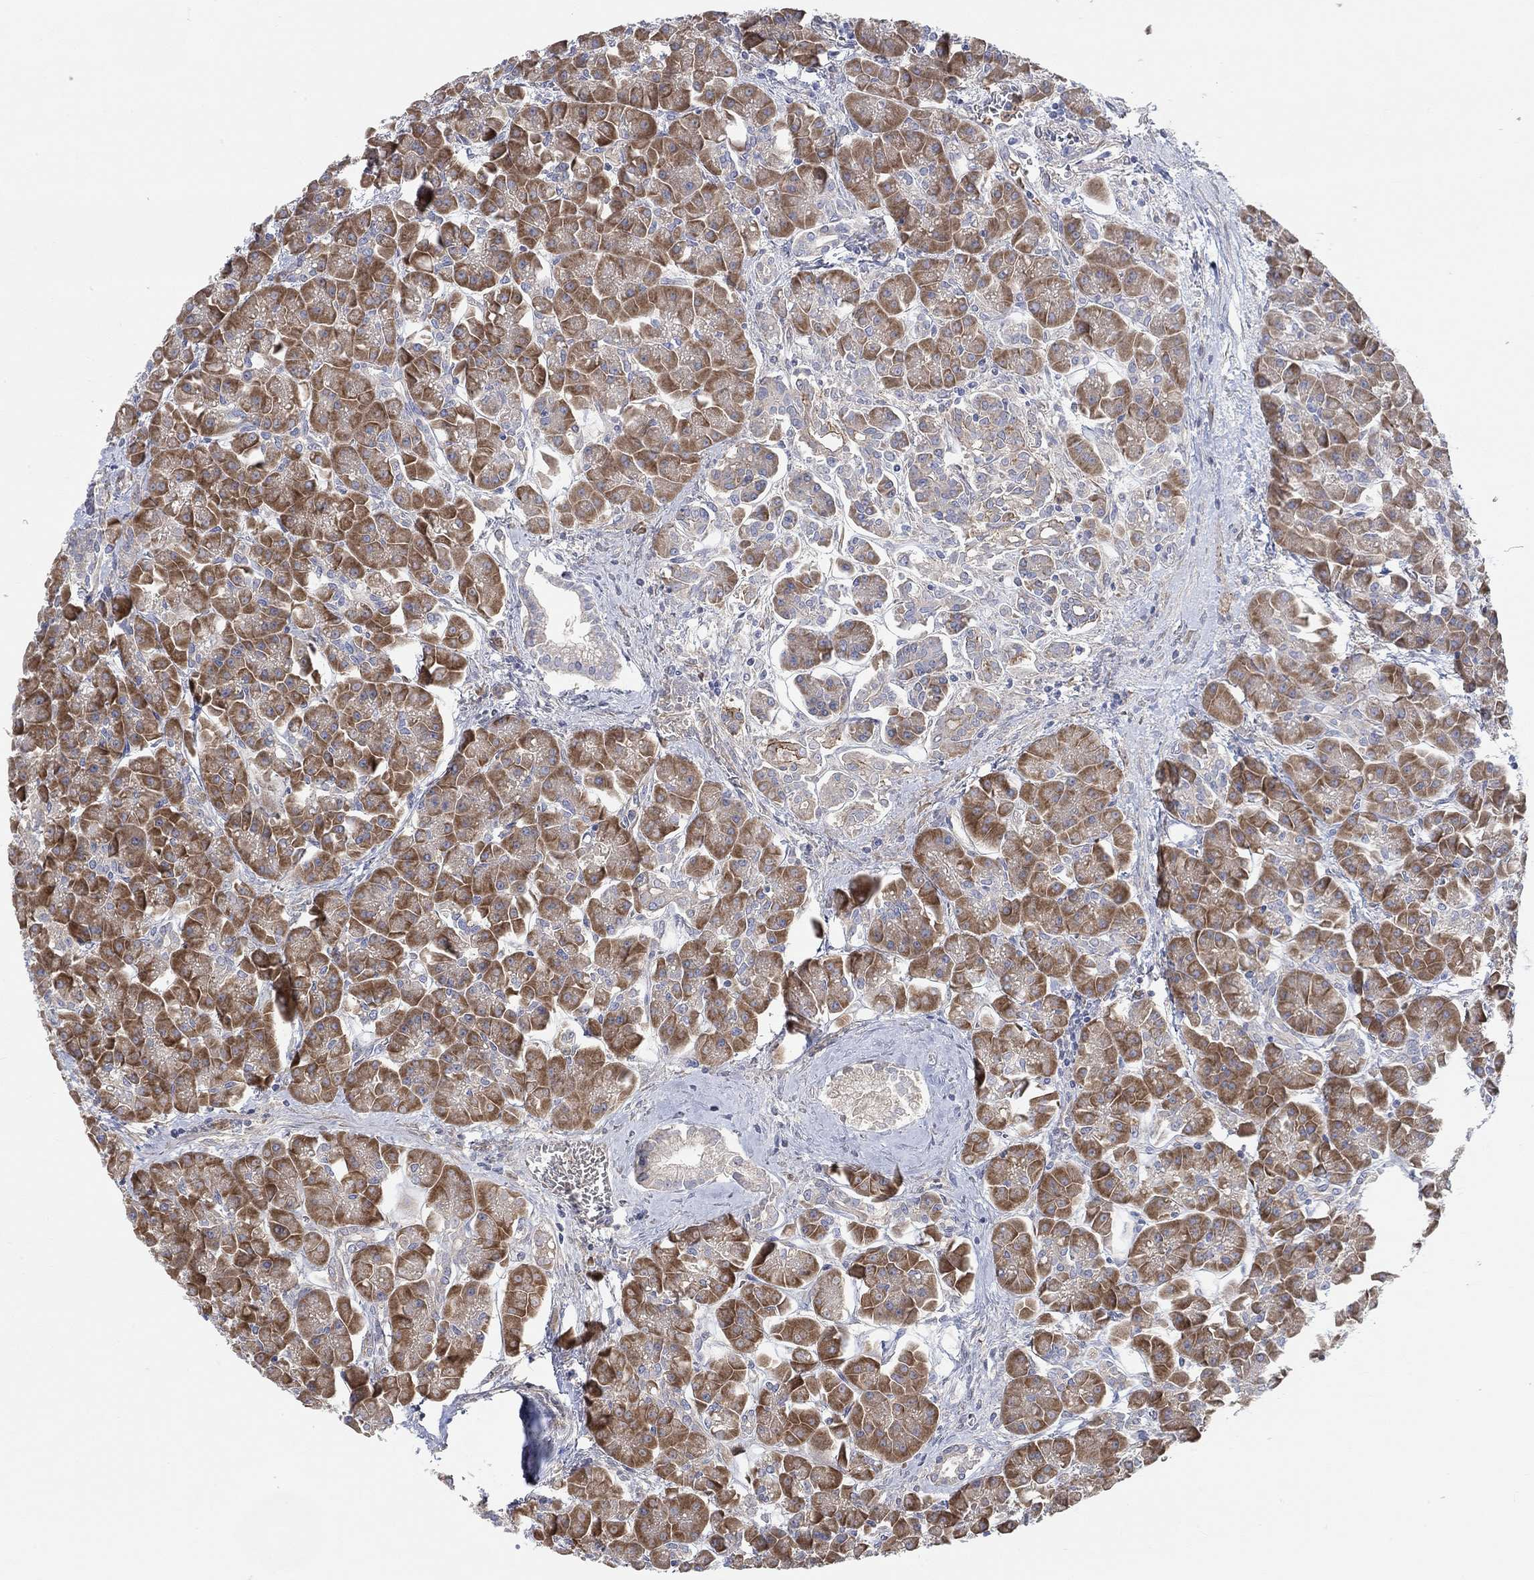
{"staining": {"intensity": "moderate", "quantity": ">75%", "location": "cytoplasmic/membranous"}, "tissue": "pancreas", "cell_type": "Exocrine glandular cells", "image_type": "normal", "snomed": [{"axis": "morphology", "description": "Normal tissue, NOS"}, {"axis": "topography", "description": "Pancreas"}], "caption": "IHC of unremarkable pancreas exhibits medium levels of moderate cytoplasmic/membranous positivity in about >75% of exocrine glandular cells. (brown staining indicates protein expression, while blue staining denotes nuclei).", "gene": "SYT16", "patient": {"sex": "male", "age": 70}}